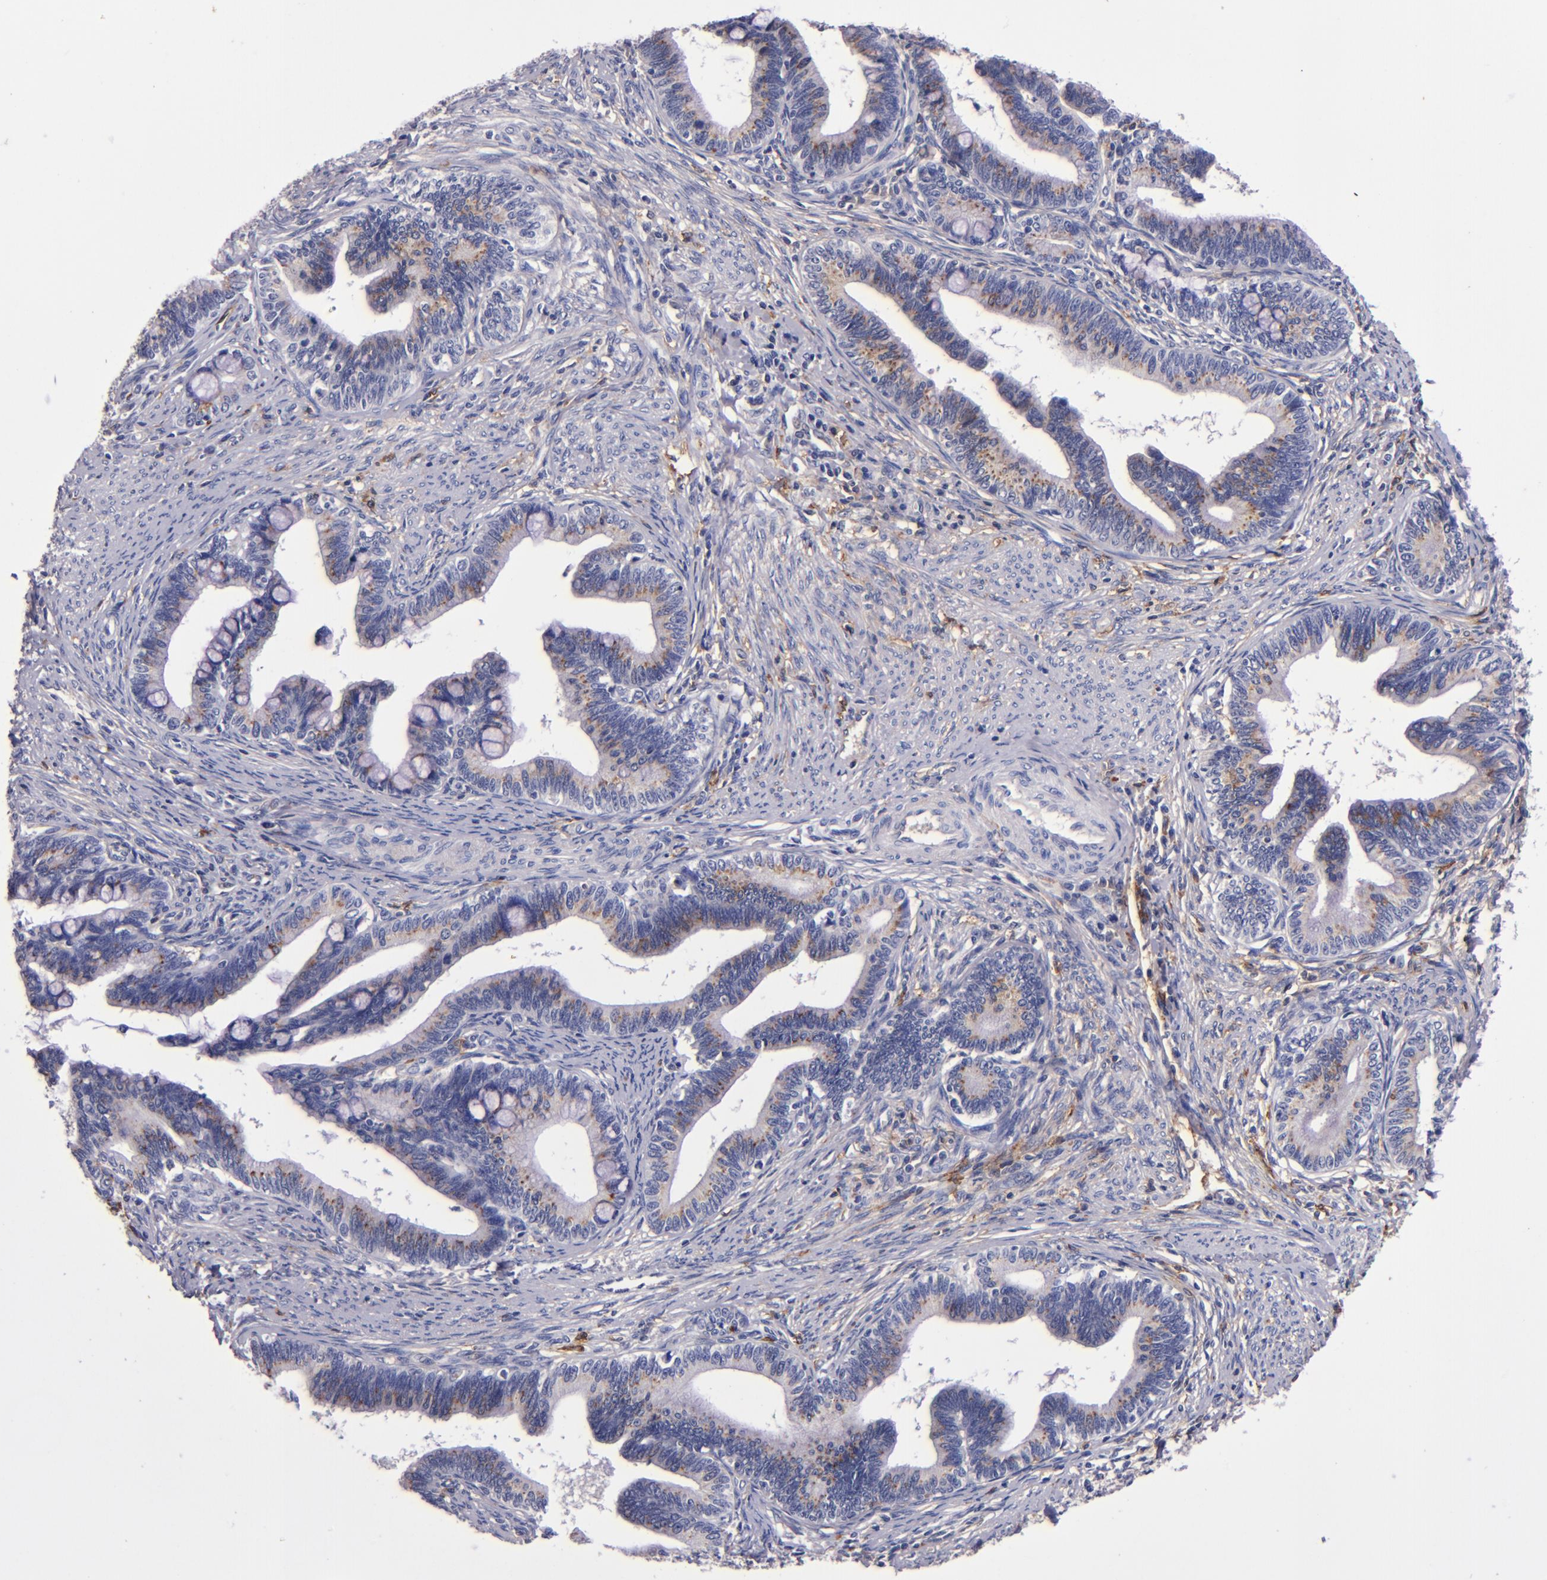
{"staining": {"intensity": "moderate", "quantity": "25%-75%", "location": "nuclear"}, "tissue": "cervical cancer", "cell_type": "Tumor cells", "image_type": "cancer", "snomed": [{"axis": "morphology", "description": "Adenocarcinoma, NOS"}, {"axis": "topography", "description": "Cervix"}], "caption": "Immunohistochemical staining of cervical adenocarcinoma reveals medium levels of moderate nuclear expression in approximately 25%-75% of tumor cells.", "gene": "SIRPA", "patient": {"sex": "female", "age": 36}}